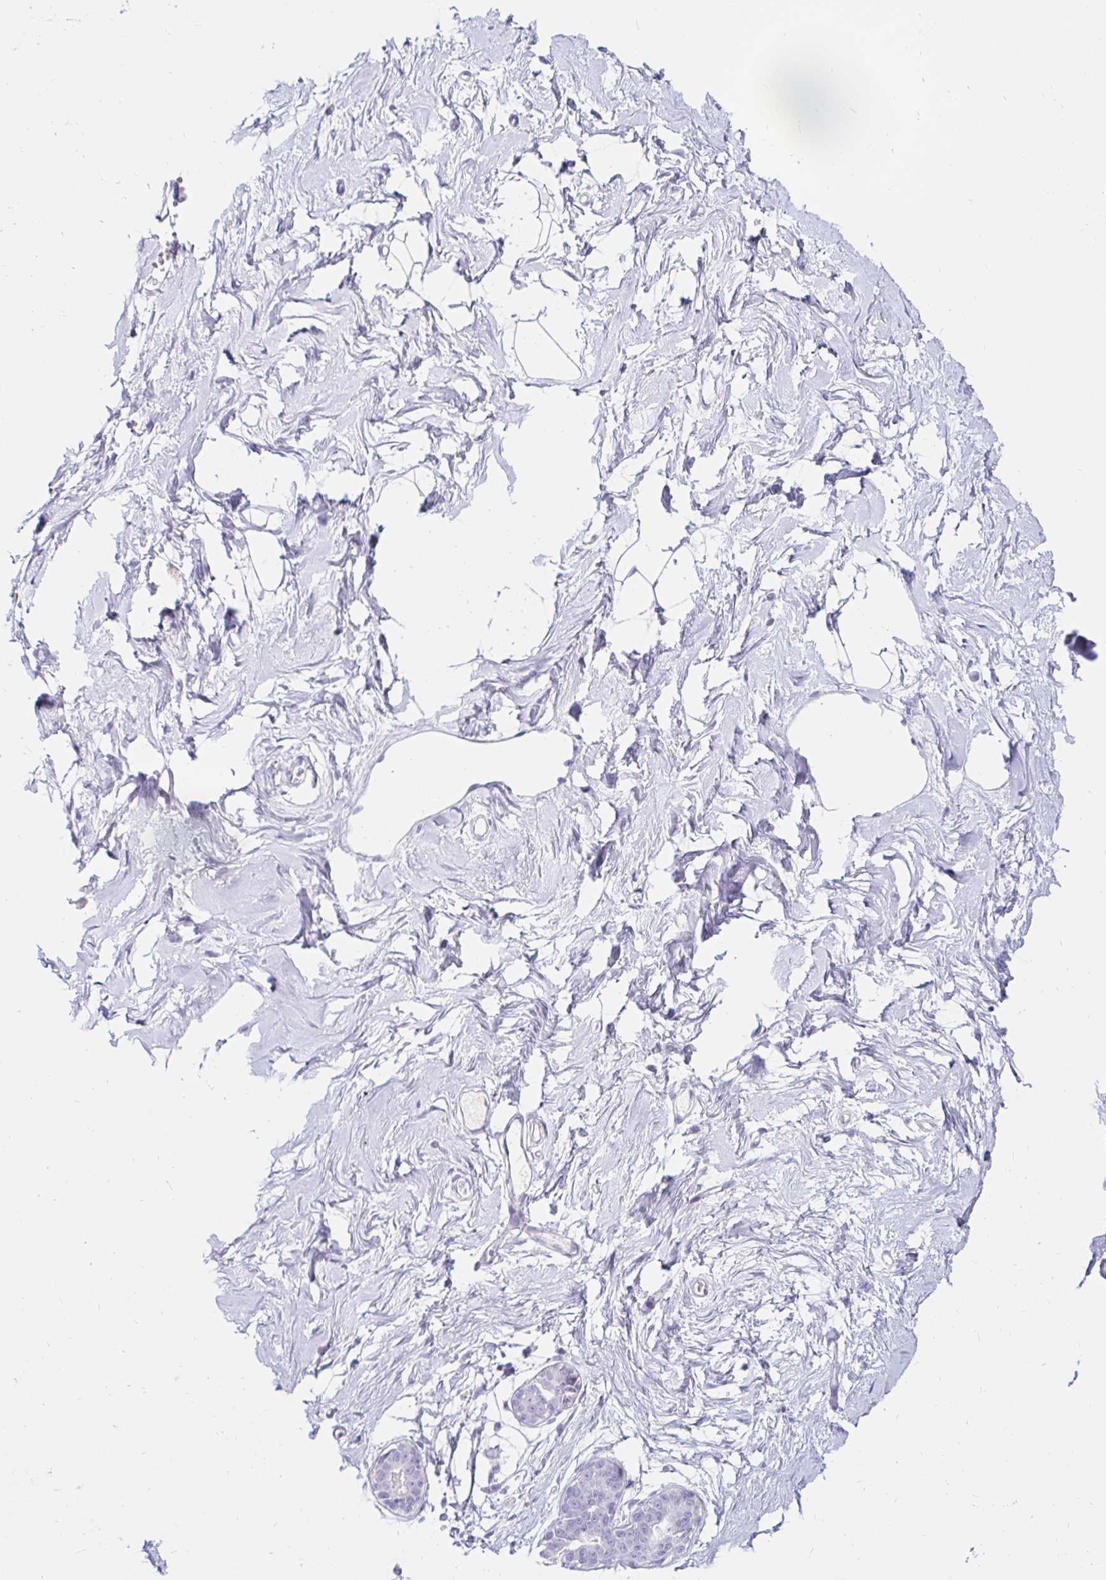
{"staining": {"intensity": "negative", "quantity": "none", "location": "none"}, "tissue": "breast", "cell_type": "Adipocytes", "image_type": "normal", "snomed": [{"axis": "morphology", "description": "Normal tissue, NOS"}, {"axis": "topography", "description": "Breast"}], "caption": "DAB immunohistochemical staining of benign breast demonstrates no significant staining in adipocytes.", "gene": "TEX44", "patient": {"sex": "female", "age": 45}}